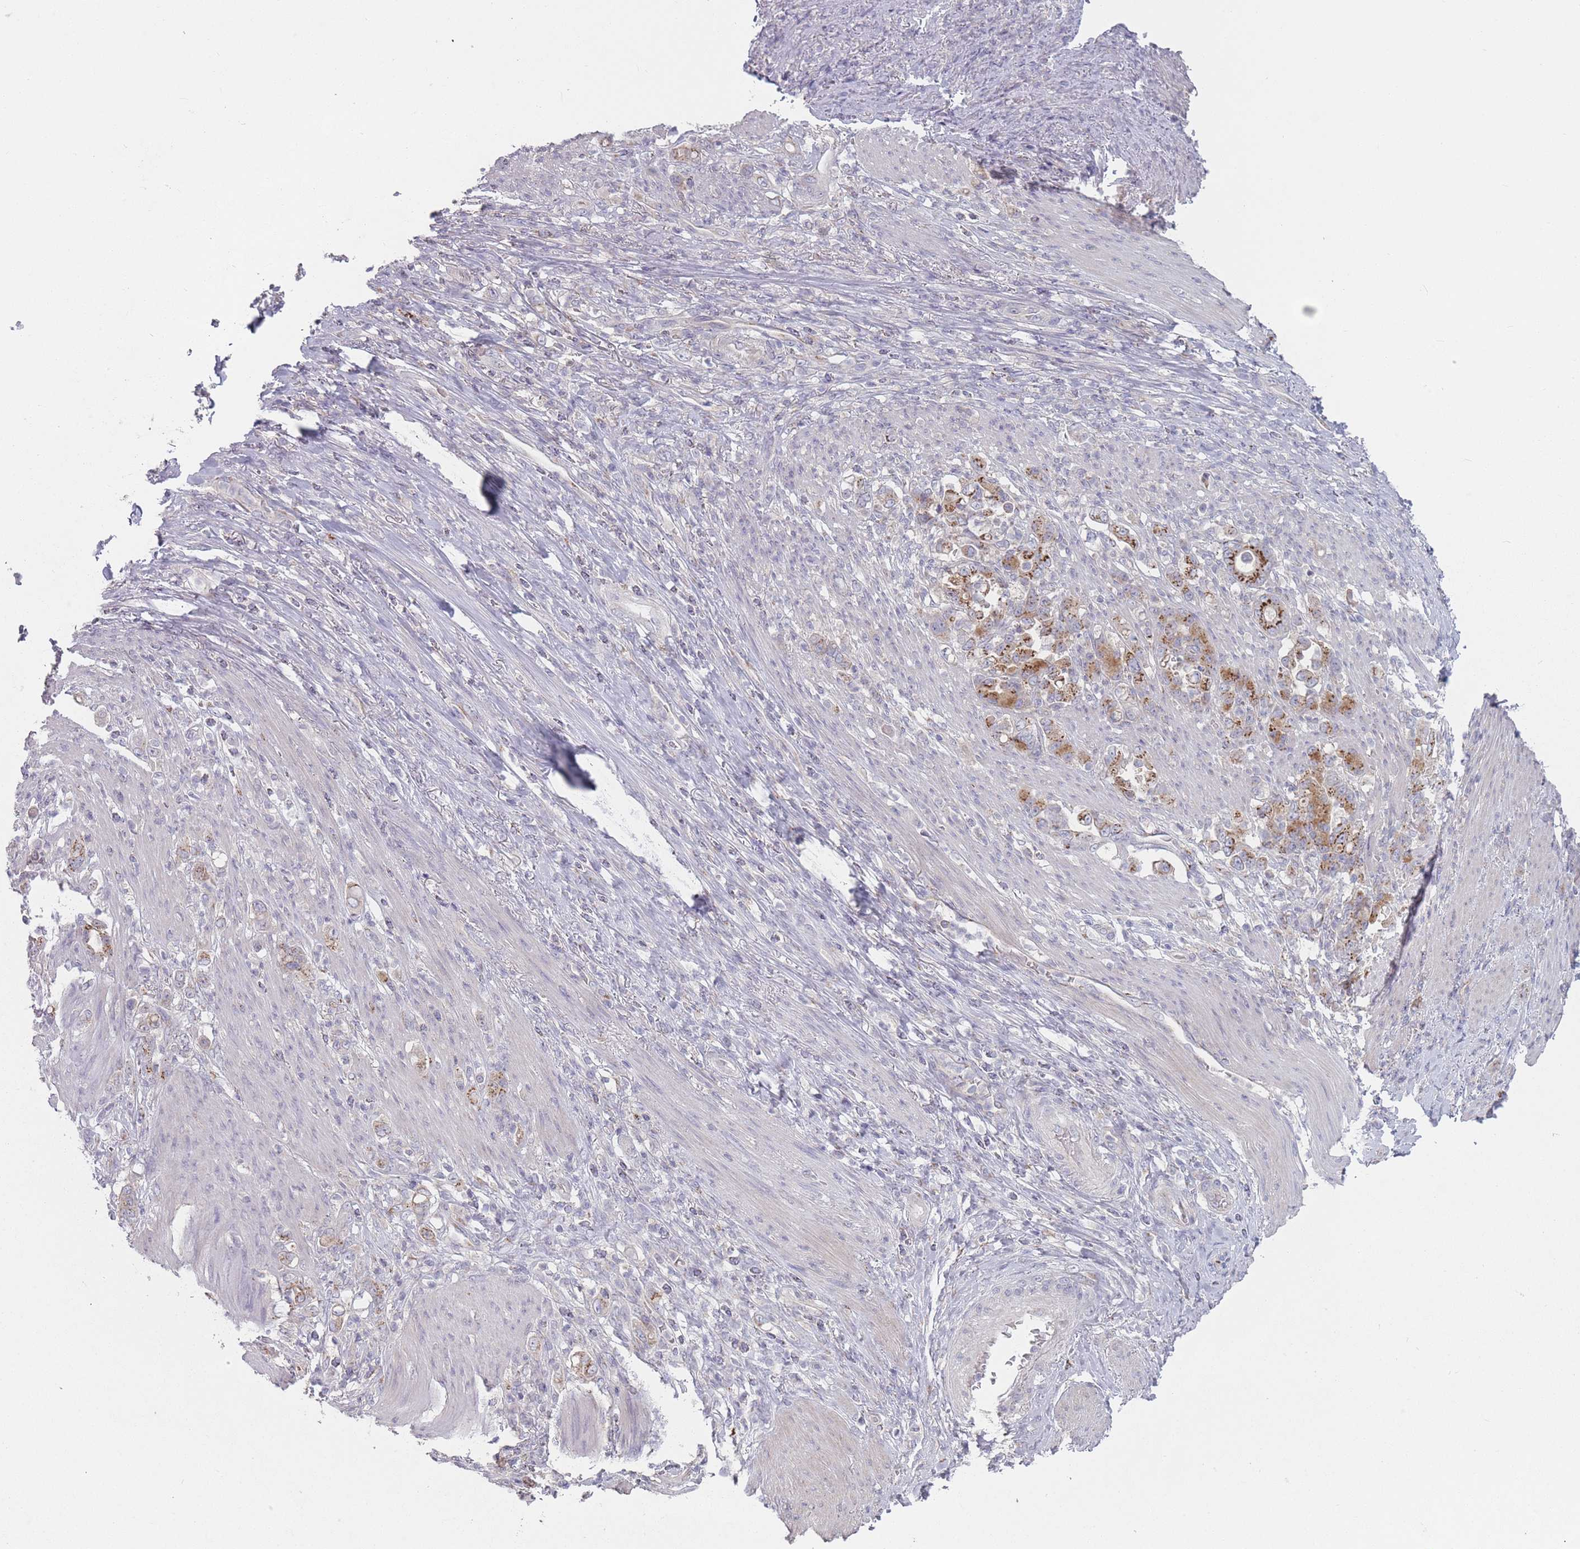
{"staining": {"intensity": "moderate", "quantity": ">75%", "location": "cytoplasmic/membranous"}, "tissue": "stomach cancer", "cell_type": "Tumor cells", "image_type": "cancer", "snomed": [{"axis": "morphology", "description": "Normal tissue, NOS"}, {"axis": "morphology", "description": "Adenocarcinoma, NOS"}, {"axis": "topography", "description": "Stomach"}], "caption": "Tumor cells show medium levels of moderate cytoplasmic/membranous expression in approximately >75% of cells in stomach cancer (adenocarcinoma). Using DAB (3,3'-diaminobenzidine) (brown) and hematoxylin (blue) stains, captured at high magnification using brightfield microscopy.", "gene": "AKAIN1", "patient": {"sex": "female", "age": 79}}